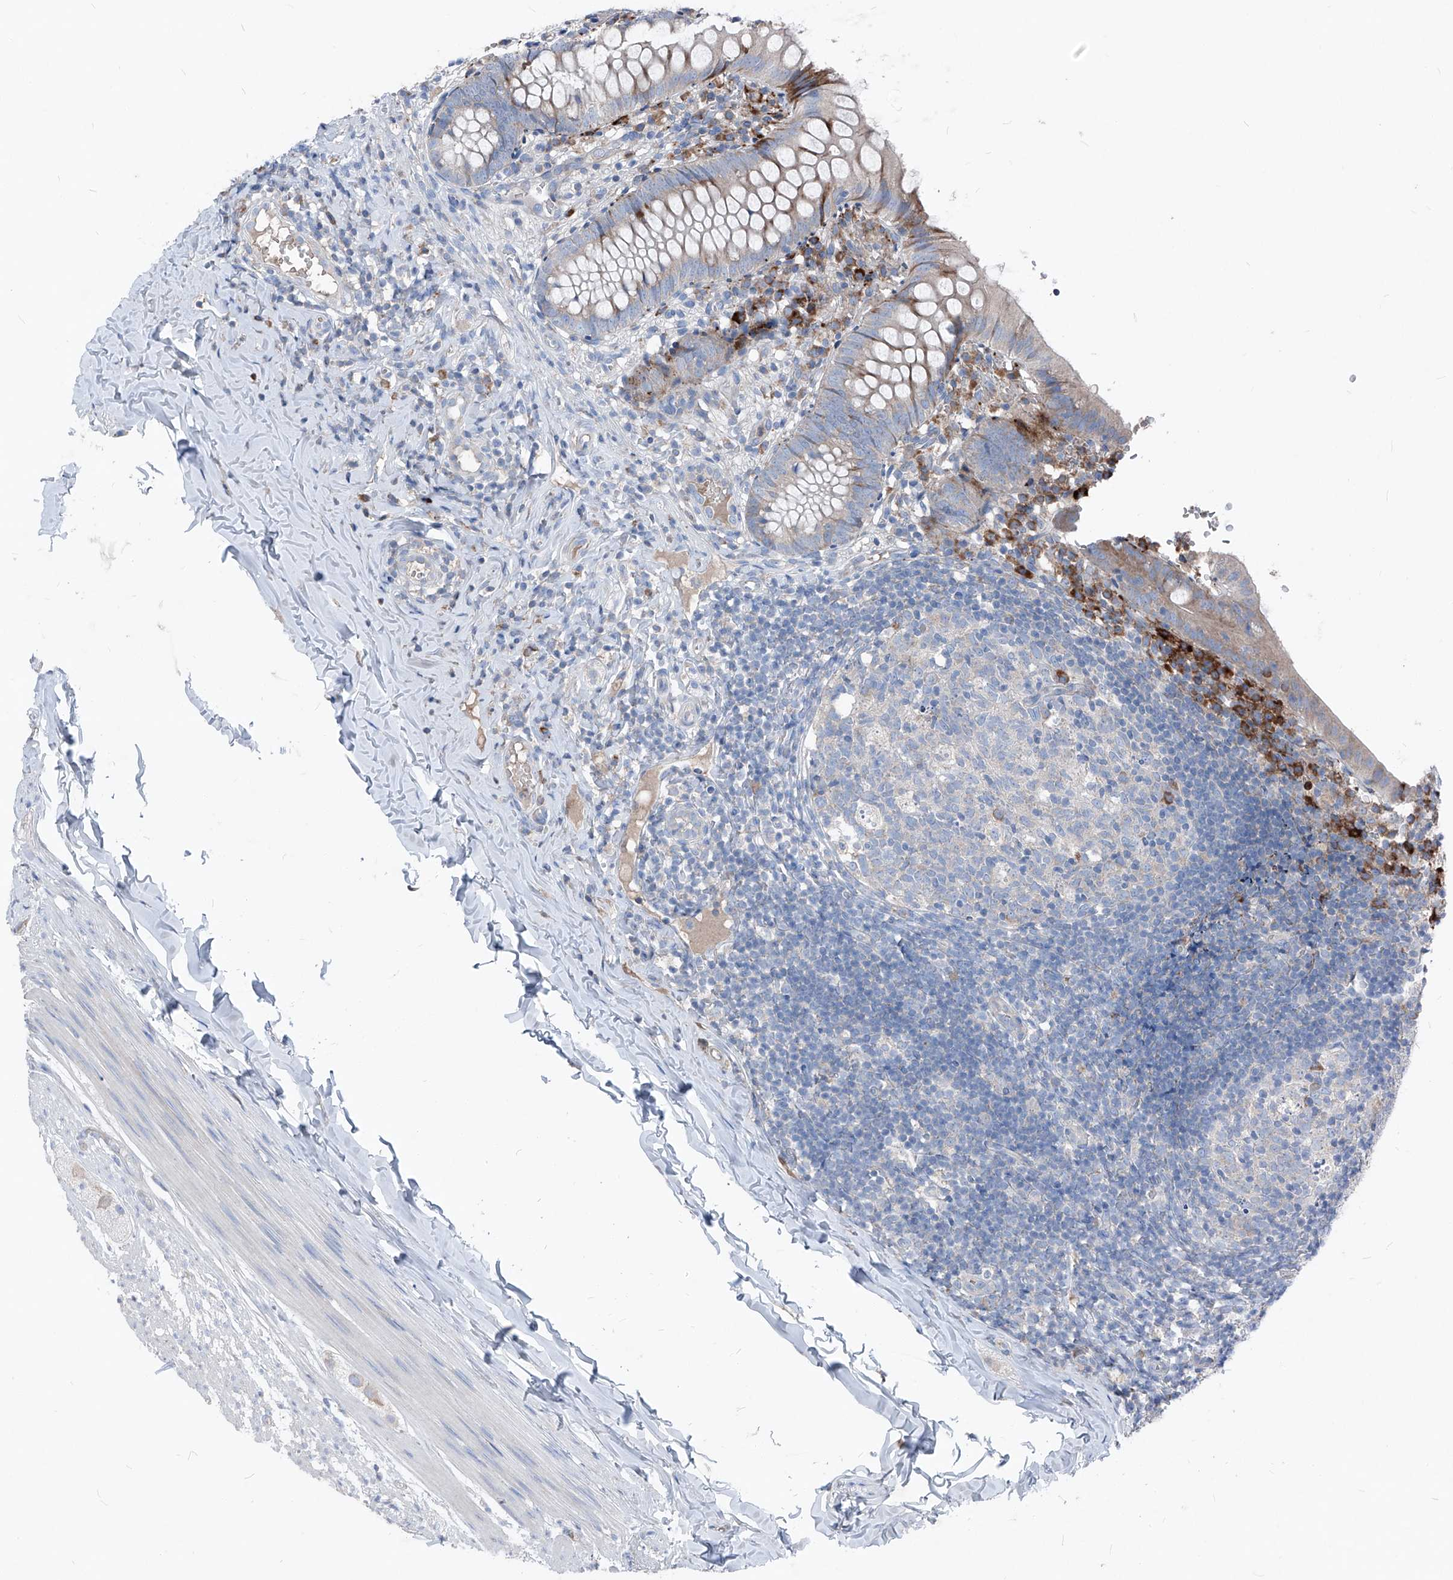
{"staining": {"intensity": "moderate", "quantity": "<25%", "location": "cytoplasmic/membranous"}, "tissue": "appendix", "cell_type": "Glandular cells", "image_type": "normal", "snomed": [{"axis": "morphology", "description": "Normal tissue, NOS"}, {"axis": "topography", "description": "Appendix"}], "caption": "Appendix was stained to show a protein in brown. There is low levels of moderate cytoplasmic/membranous expression in about <25% of glandular cells.", "gene": "IFI27", "patient": {"sex": "male", "age": 8}}